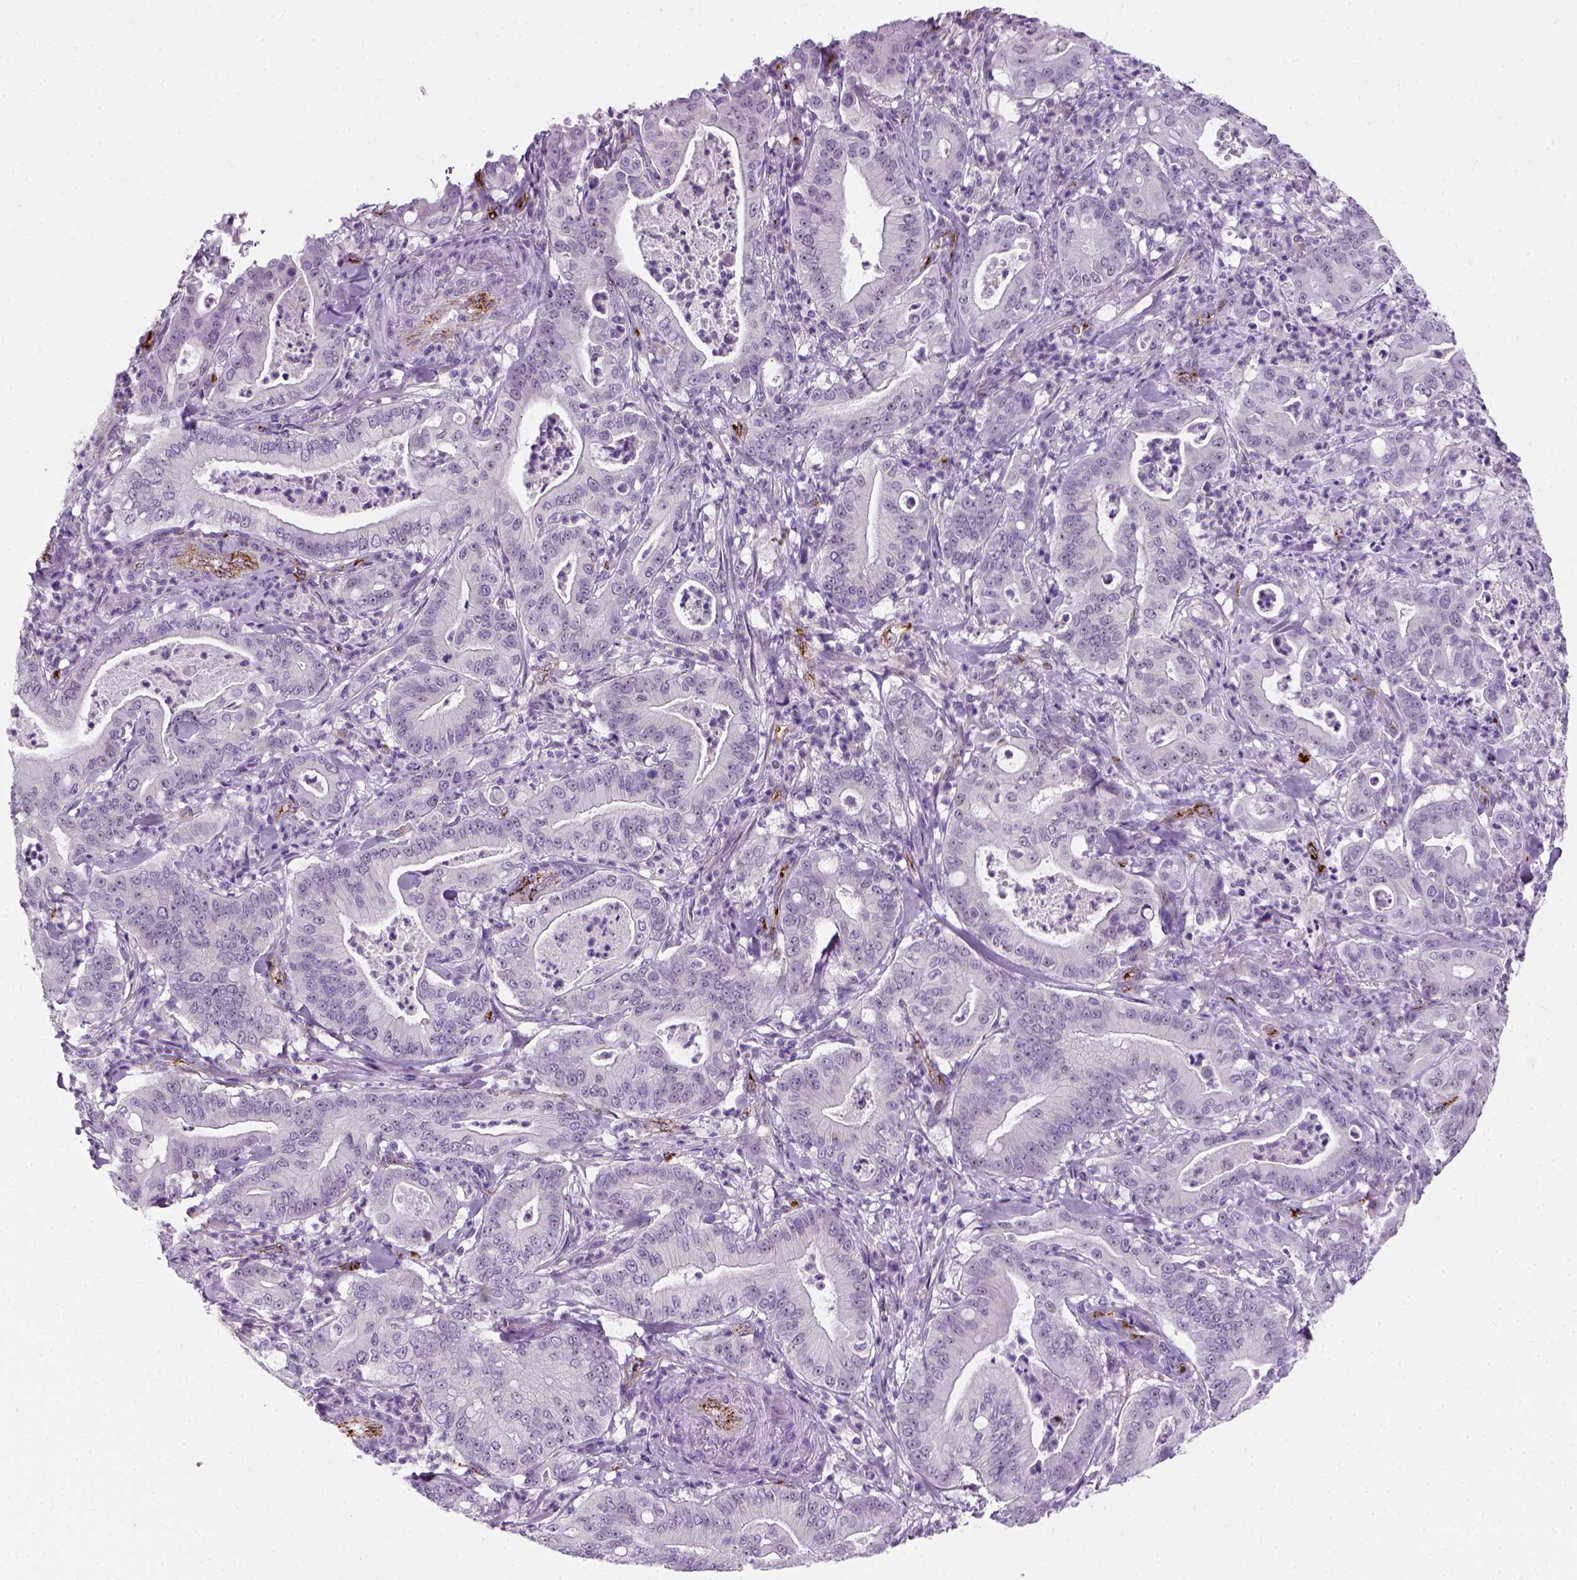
{"staining": {"intensity": "negative", "quantity": "none", "location": "none"}, "tissue": "pancreatic cancer", "cell_type": "Tumor cells", "image_type": "cancer", "snomed": [{"axis": "morphology", "description": "Adenocarcinoma, NOS"}, {"axis": "topography", "description": "Pancreas"}], "caption": "Tumor cells show no significant protein expression in pancreatic cancer (adenocarcinoma).", "gene": "VWF", "patient": {"sex": "male", "age": 71}}